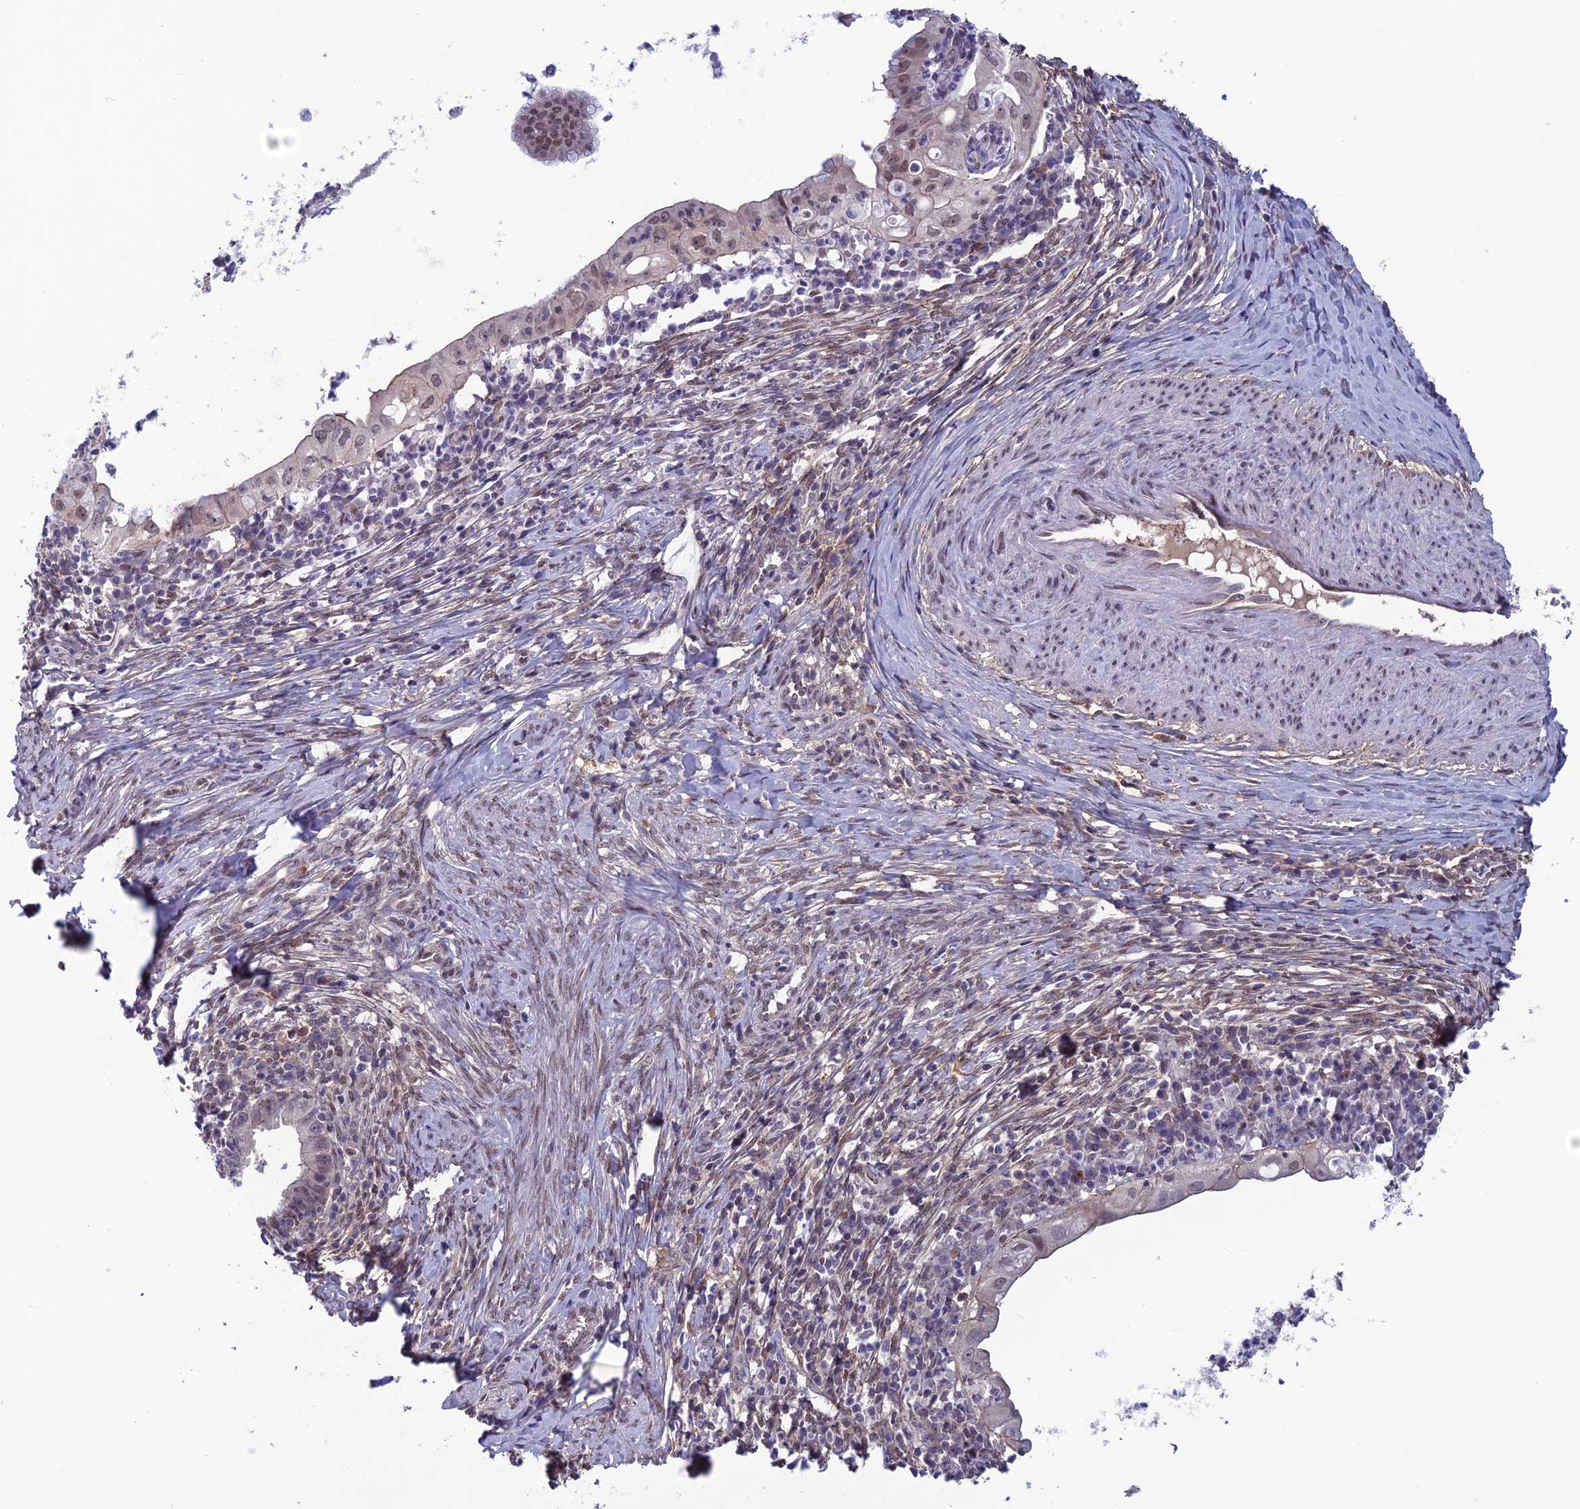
{"staining": {"intensity": "weak", "quantity": "<25%", "location": "nuclear"}, "tissue": "cervical cancer", "cell_type": "Tumor cells", "image_type": "cancer", "snomed": [{"axis": "morphology", "description": "Adenocarcinoma, NOS"}, {"axis": "topography", "description": "Cervix"}], "caption": "Immunohistochemistry histopathology image of neoplastic tissue: cervical cancer stained with DAB (3,3'-diaminobenzidine) shows no significant protein positivity in tumor cells. (DAB (3,3'-diaminobenzidine) immunohistochemistry (IHC) visualized using brightfield microscopy, high magnification).", "gene": "FKBPL", "patient": {"sex": "female", "age": 36}}